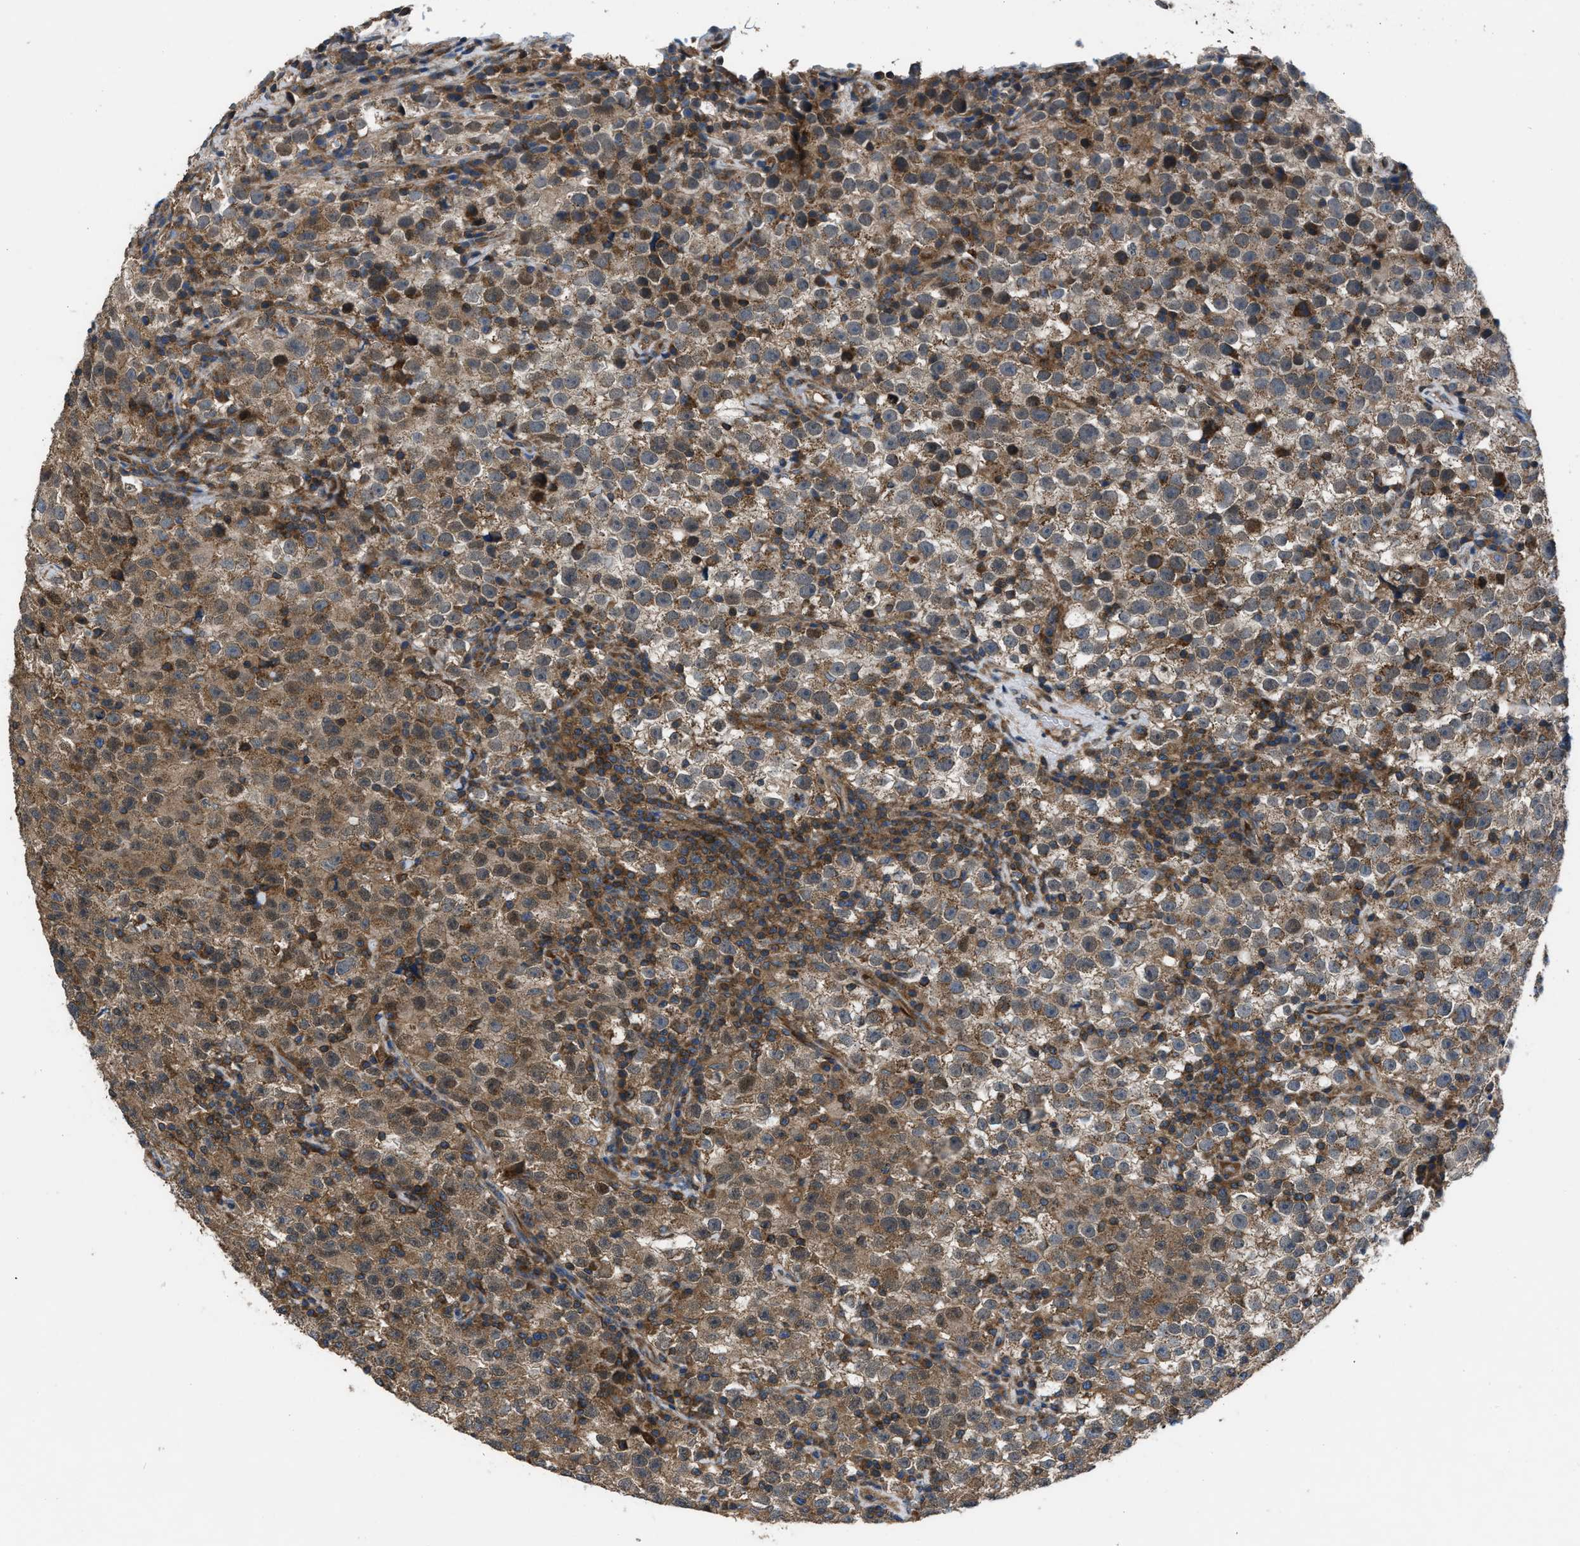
{"staining": {"intensity": "moderate", "quantity": ">75%", "location": "cytoplasmic/membranous"}, "tissue": "testis cancer", "cell_type": "Tumor cells", "image_type": "cancer", "snomed": [{"axis": "morphology", "description": "Seminoma, NOS"}, {"axis": "topography", "description": "Testis"}], "caption": "There is medium levels of moderate cytoplasmic/membranous positivity in tumor cells of testis cancer (seminoma), as demonstrated by immunohistochemical staining (brown color).", "gene": "USP25", "patient": {"sex": "male", "age": 22}}